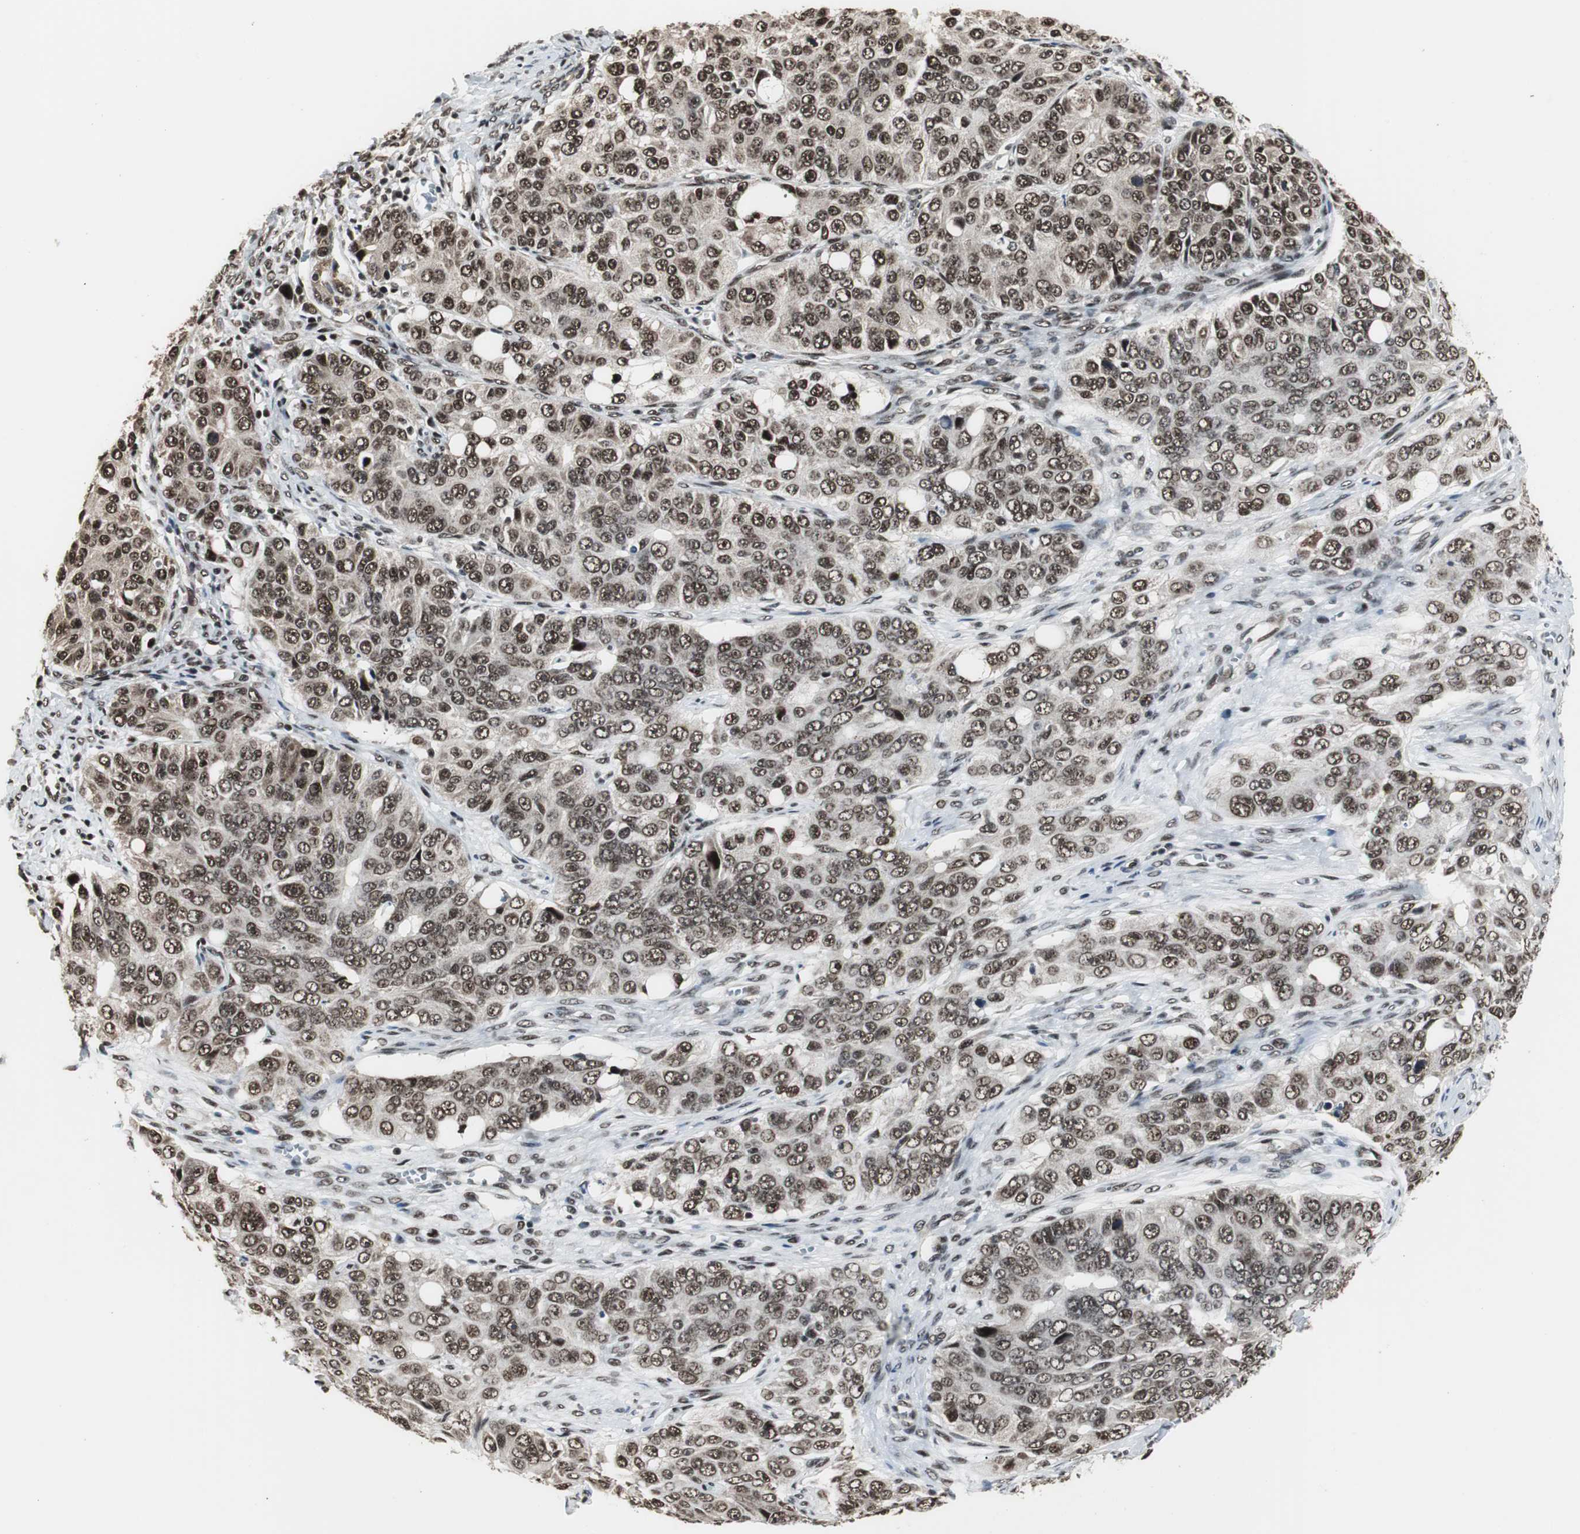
{"staining": {"intensity": "strong", "quantity": ">75%", "location": "nuclear"}, "tissue": "ovarian cancer", "cell_type": "Tumor cells", "image_type": "cancer", "snomed": [{"axis": "morphology", "description": "Carcinoma, endometroid"}, {"axis": "topography", "description": "Ovary"}], "caption": "Immunohistochemical staining of ovarian cancer displays strong nuclear protein staining in approximately >75% of tumor cells.", "gene": "CDK9", "patient": {"sex": "female", "age": 51}}